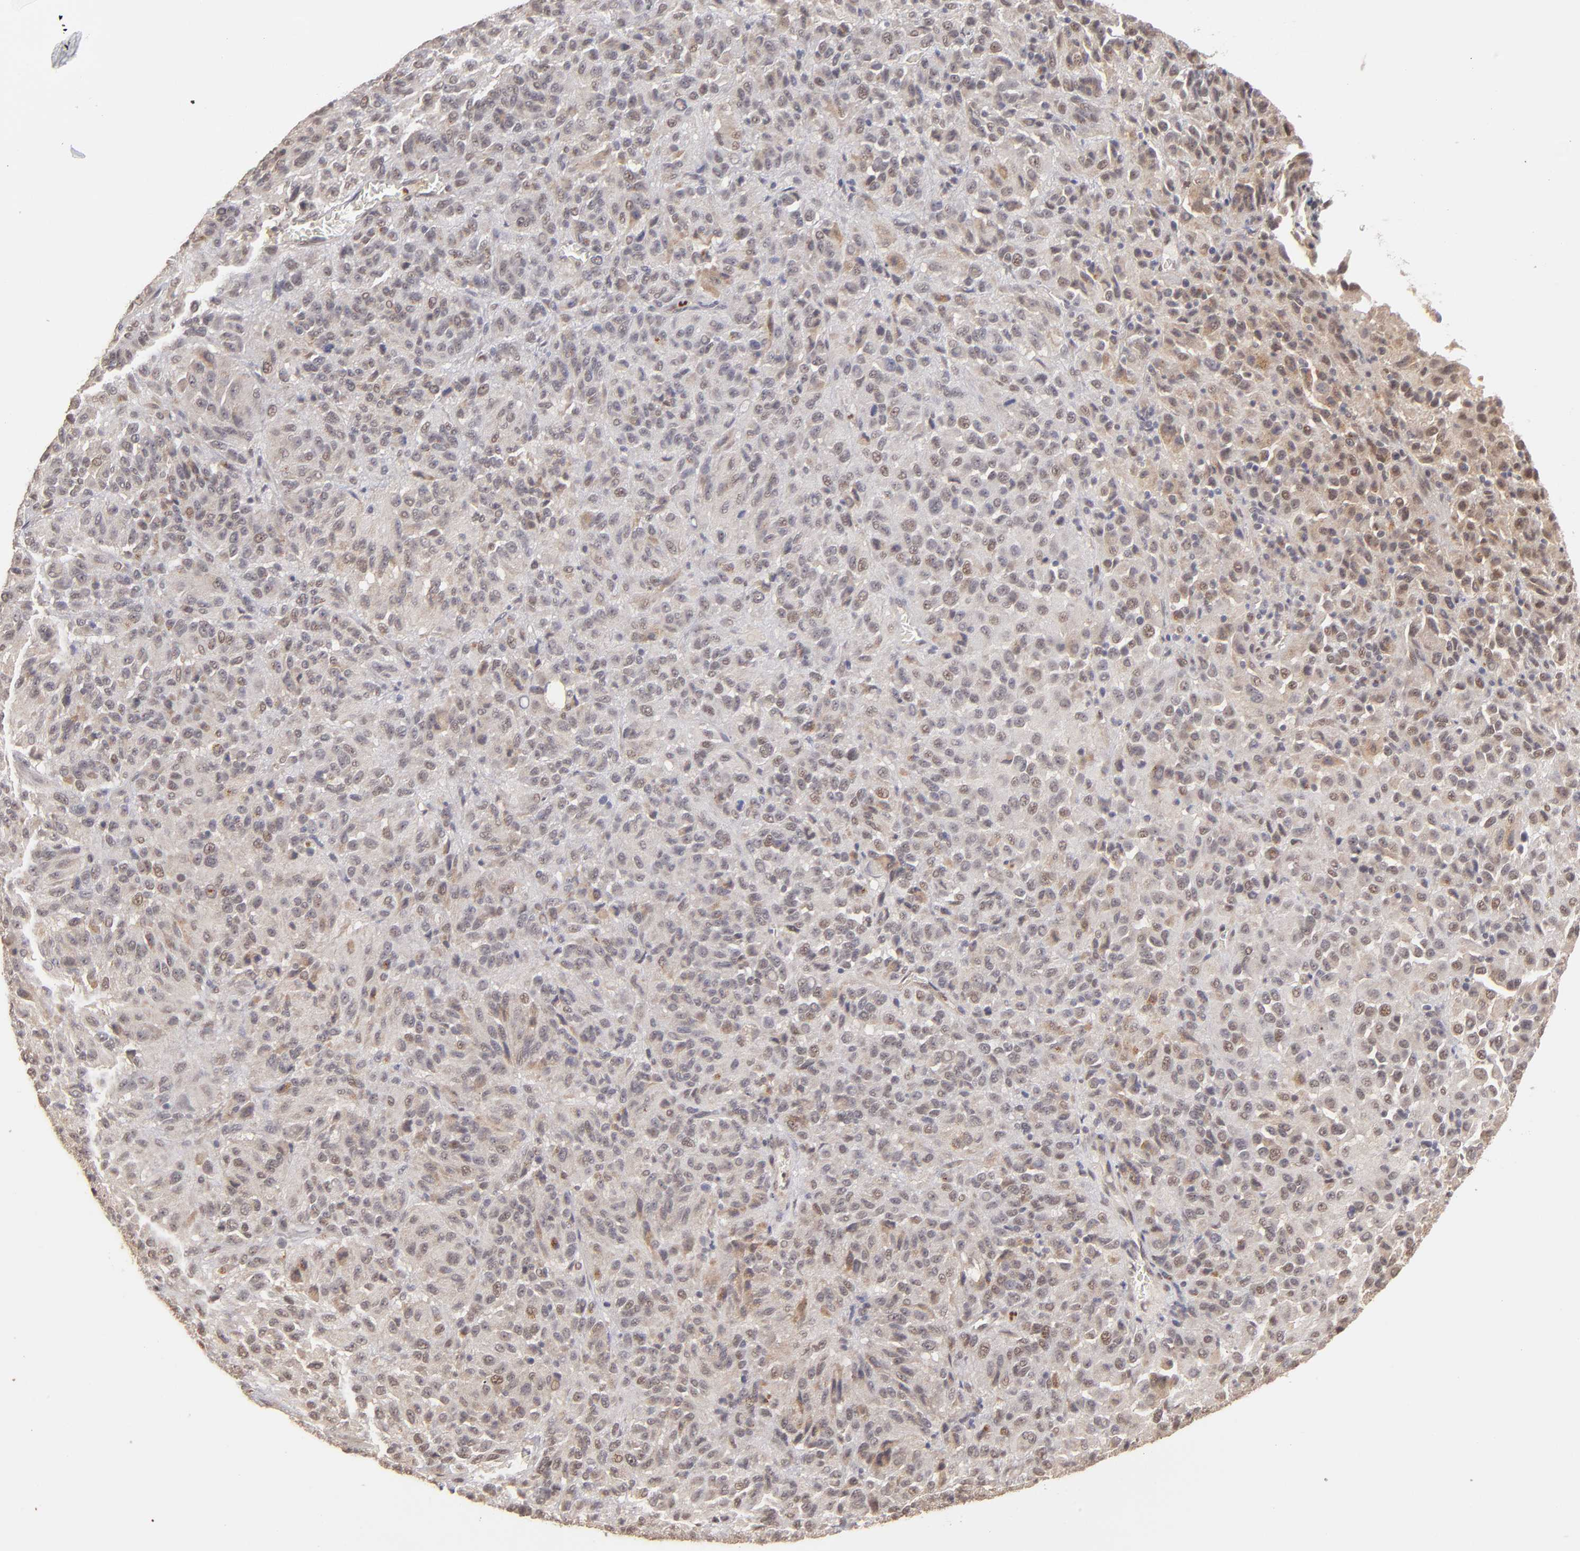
{"staining": {"intensity": "weak", "quantity": ">75%", "location": "cytoplasmic/membranous,nuclear"}, "tissue": "melanoma", "cell_type": "Tumor cells", "image_type": "cancer", "snomed": [{"axis": "morphology", "description": "Malignant melanoma, Metastatic site"}, {"axis": "topography", "description": "Lung"}], "caption": "Melanoma tissue shows weak cytoplasmic/membranous and nuclear staining in approximately >75% of tumor cells, visualized by immunohistochemistry.", "gene": "NFE2", "patient": {"sex": "male", "age": 64}}